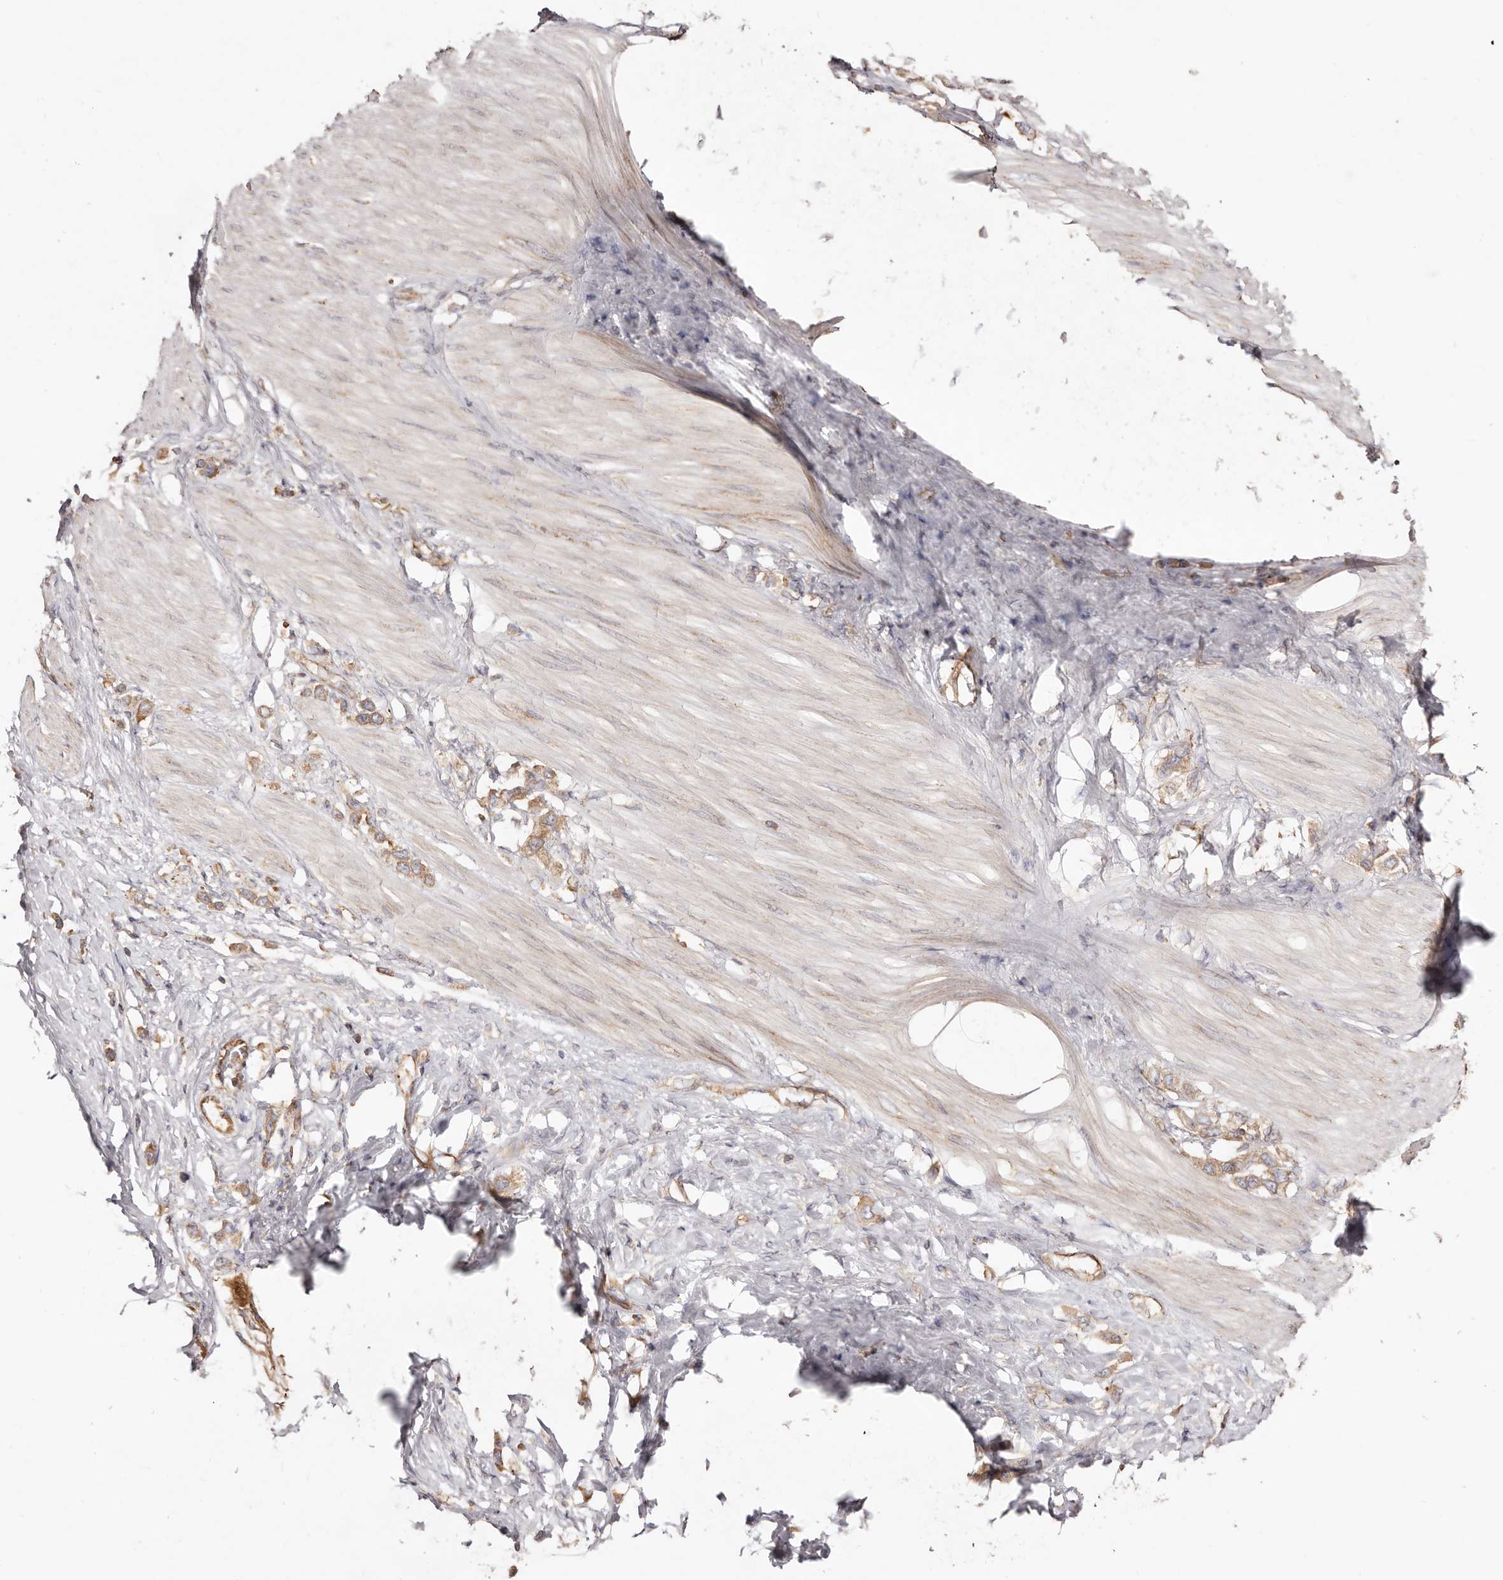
{"staining": {"intensity": "moderate", "quantity": ">75%", "location": "cytoplasmic/membranous"}, "tissue": "stomach cancer", "cell_type": "Tumor cells", "image_type": "cancer", "snomed": [{"axis": "morphology", "description": "Adenocarcinoma, NOS"}, {"axis": "topography", "description": "Stomach"}], "caption": "Stomach adenocarcinoma was stained to show a protein in brown. There is medium levels of moderate cytoplasmic/membranous staining in about >75% of tumor cells.", "gene": "RPS6", "patient": {"sex": "female", "age": 65}}